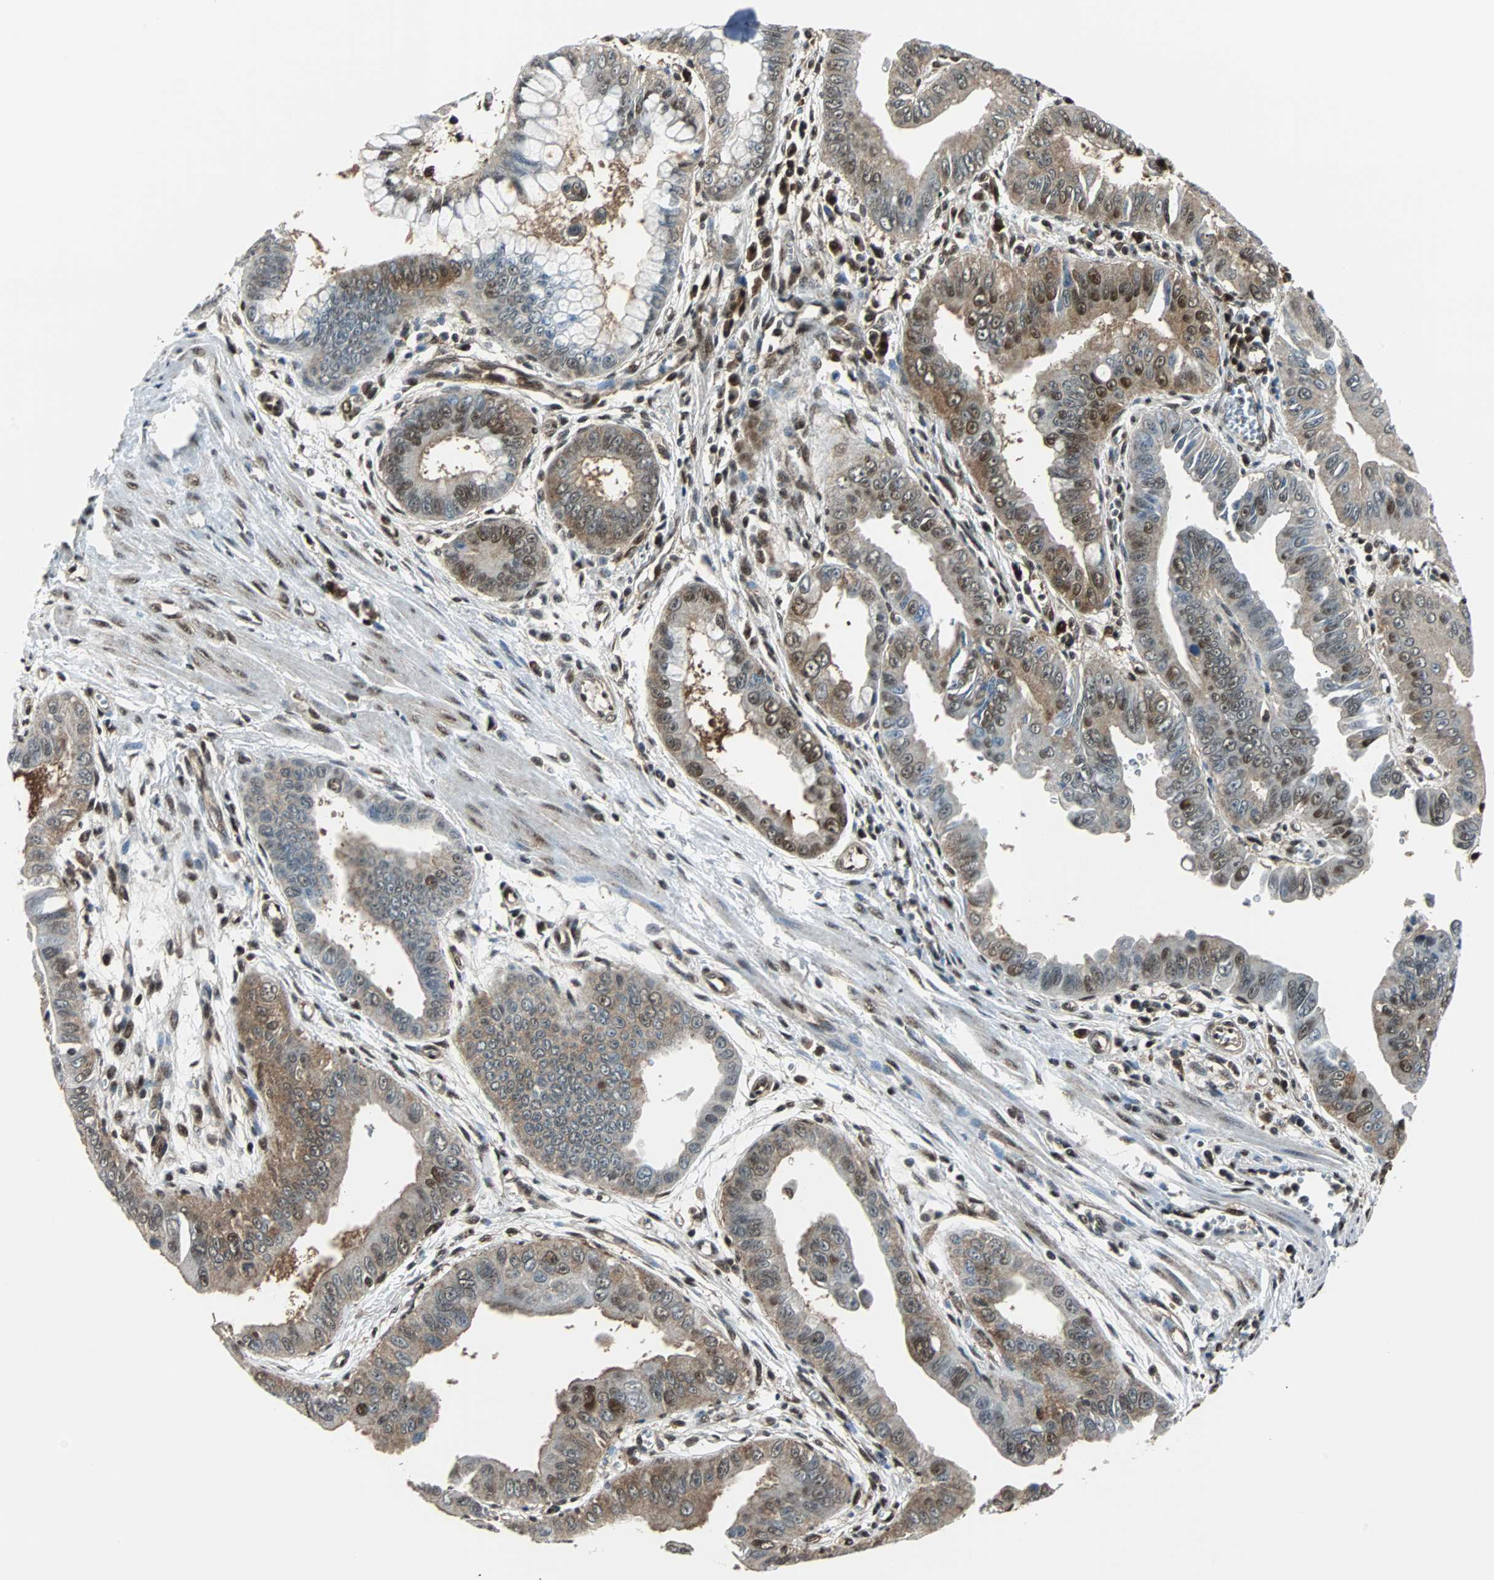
{"staining": {"intensity": "moderate", "quantity": "25%-75%", "location": "cytoplasmic/membranous,nuclear"}, "tissue": "pancreatic cancer", "cell_type": "Tumor cells", "image_type": "cancer", "snomed": [{"axis": "morphology", "description": "Normal tissue, NOS"}, {"axis": "topography", "description": "Lymph node"}], "caption": "IHC of pancreatic cancer displays medium levels of moderate cytoplasmic/membranous and nuclear expression in approximately 25%-75% of tumor cells.", "gene": "VCP", "patient": {"sex": "male", "age": 50}}